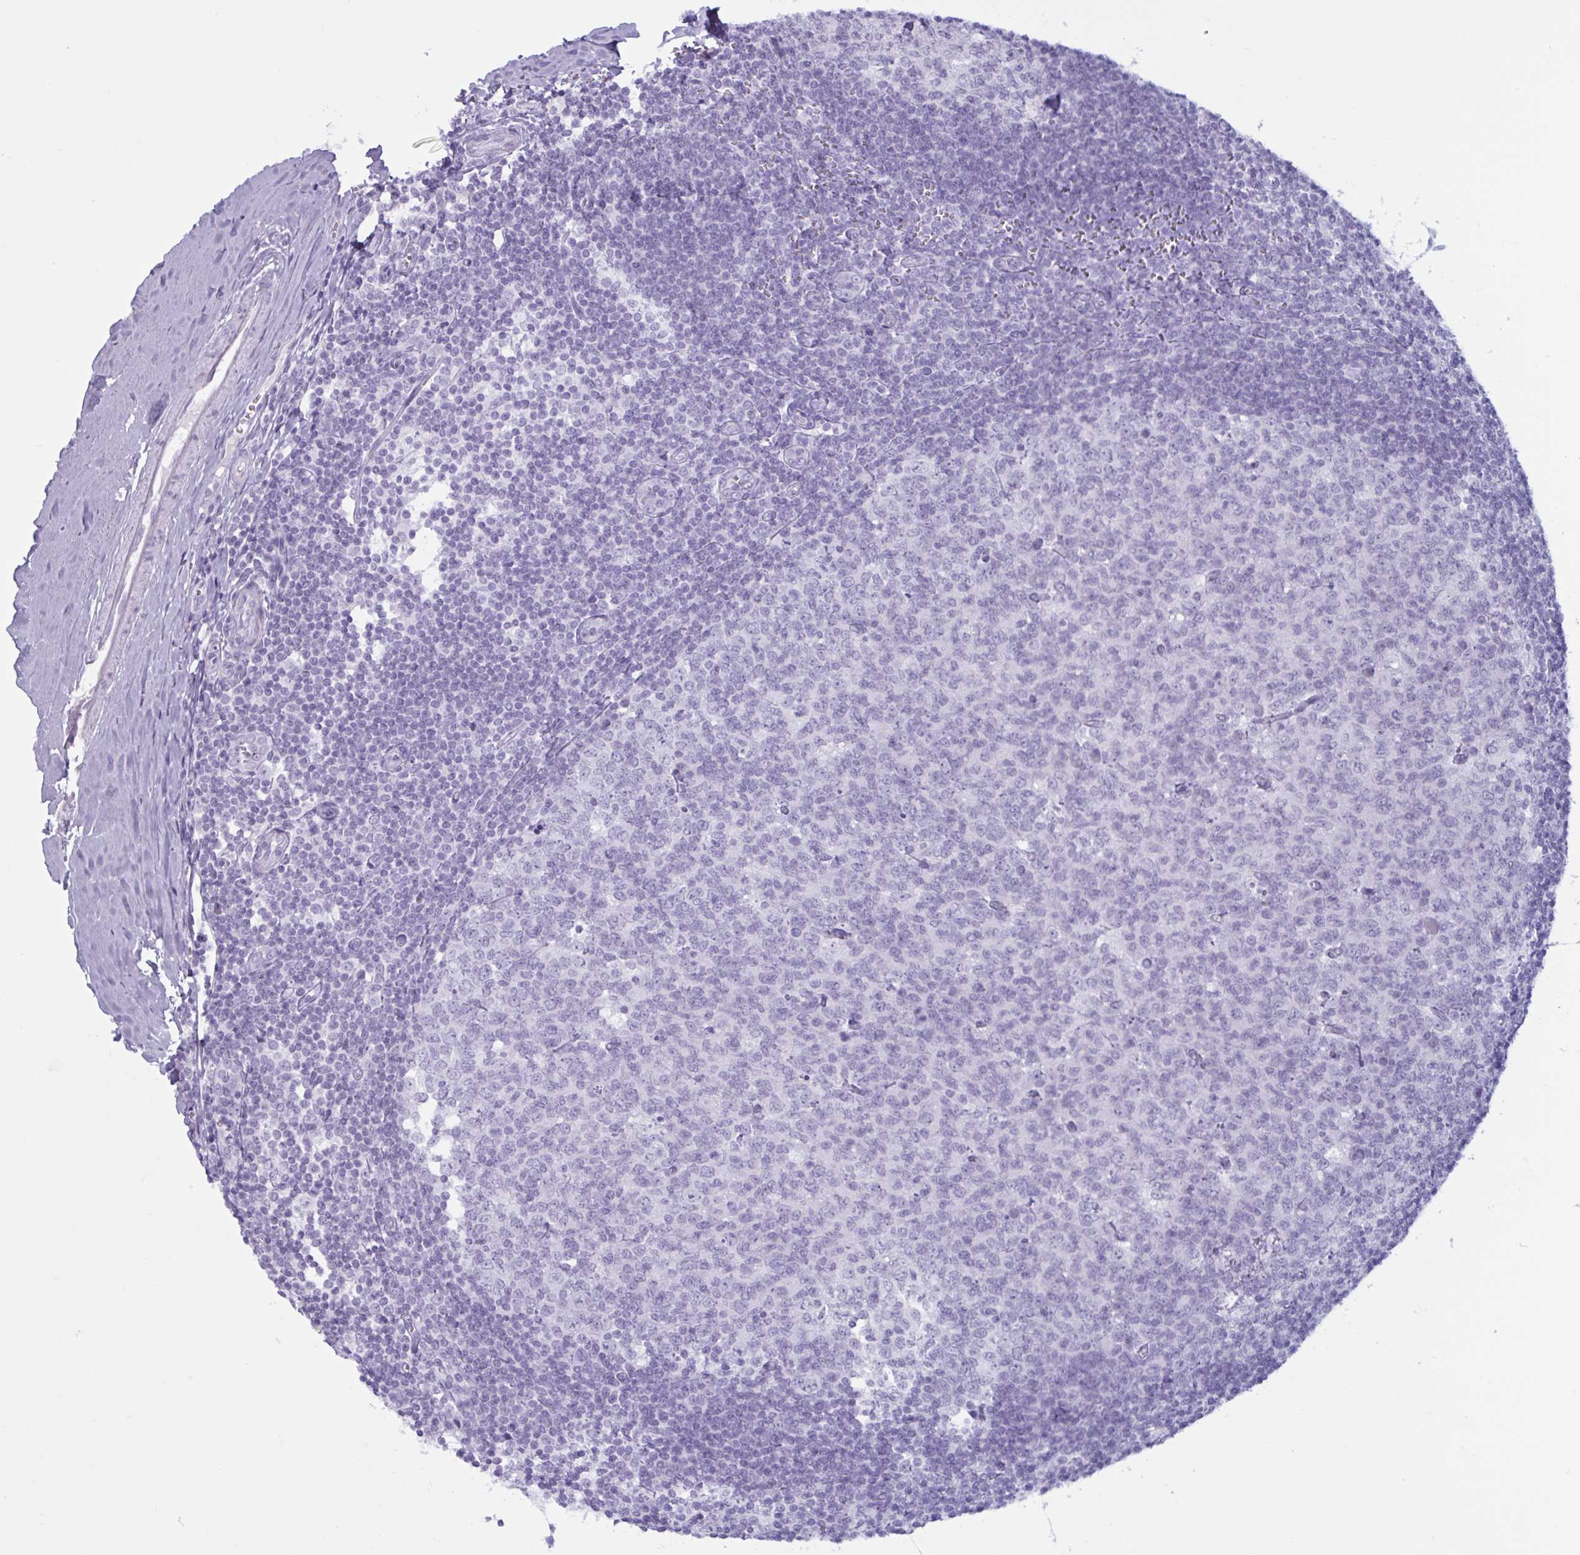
{"staining": {"intensity": "negative", "quantity": "none", "location": "none"}, "tissue": "tonsil", "cell_type": "Germinal center cells", "image_type": "normal", "snomed": [{"axis": "morphology", "description": "Normal tissue, NOS"}, {"axis": "topography", "description": "Tonsil"}], "caption": "Immunohistochemical staining of normal human tonsil displays no significant positivity in germinal center cells. (DAB immunohistochemistry with hematoxylin counter stain).", "gene": "BBS10", "patient": {"sex": "male", "age": 27}}